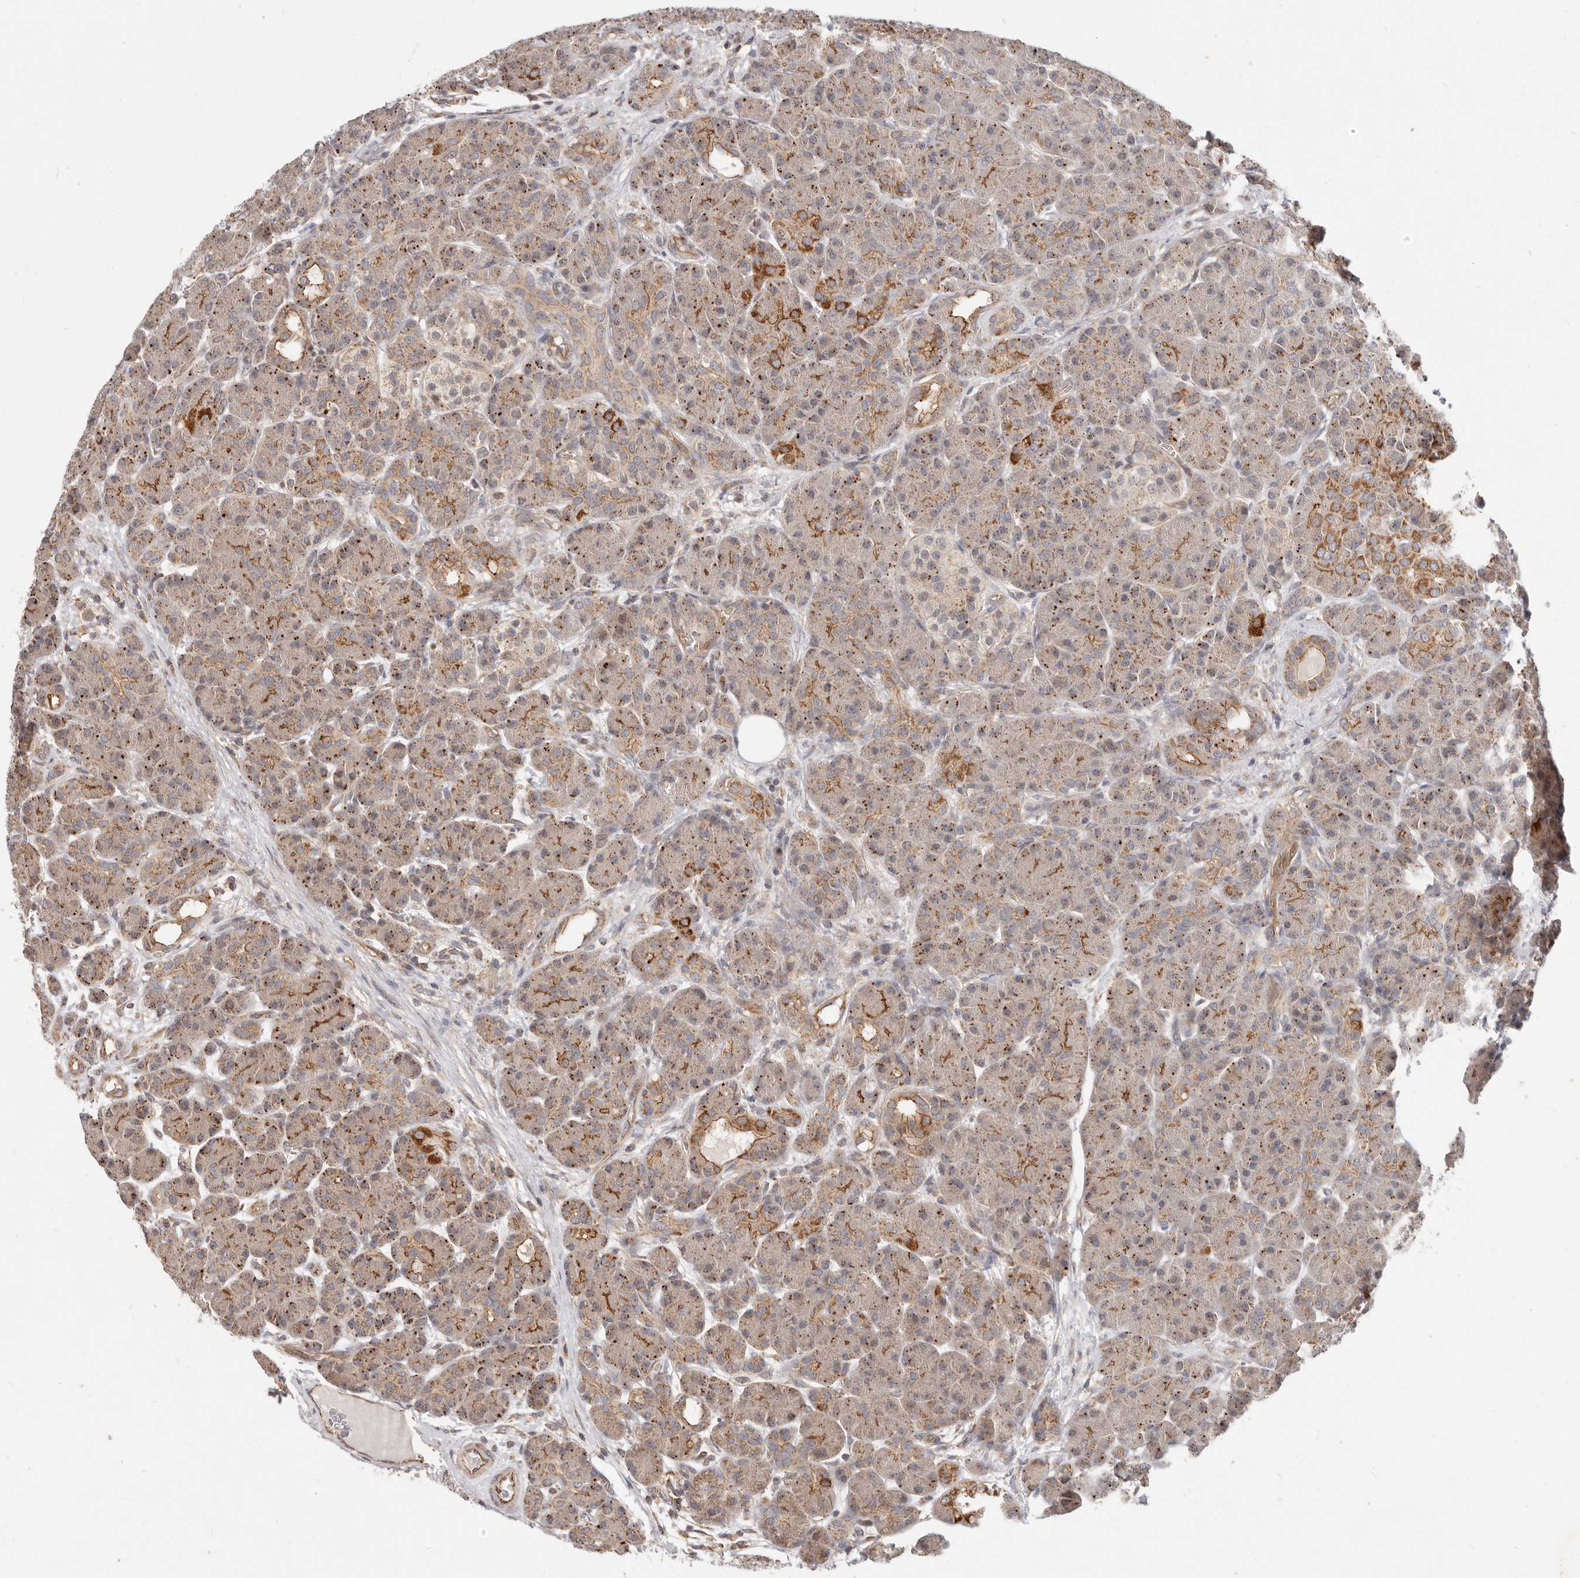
{"staining": {"intensity": "moderate", "quantity": ">75%", "location": "cytoplasmic/membranous"}, "tissue": "pancreas", "cell_type": "Exocrine glandular cells", "image_type": "normal", "snomed": [{"axis": "morphology", "description": "Normal tissue, NOS"}, {"axis": "topography", "description": "Pancreas"}], "caption": "The image reveals a brown stain indicating the presence of a protein in the cytoplasmic/membranous of exocrine glandular cells in pancreas.", "gene": "USP49", "patient": {"sex": "male", "age": 63}}